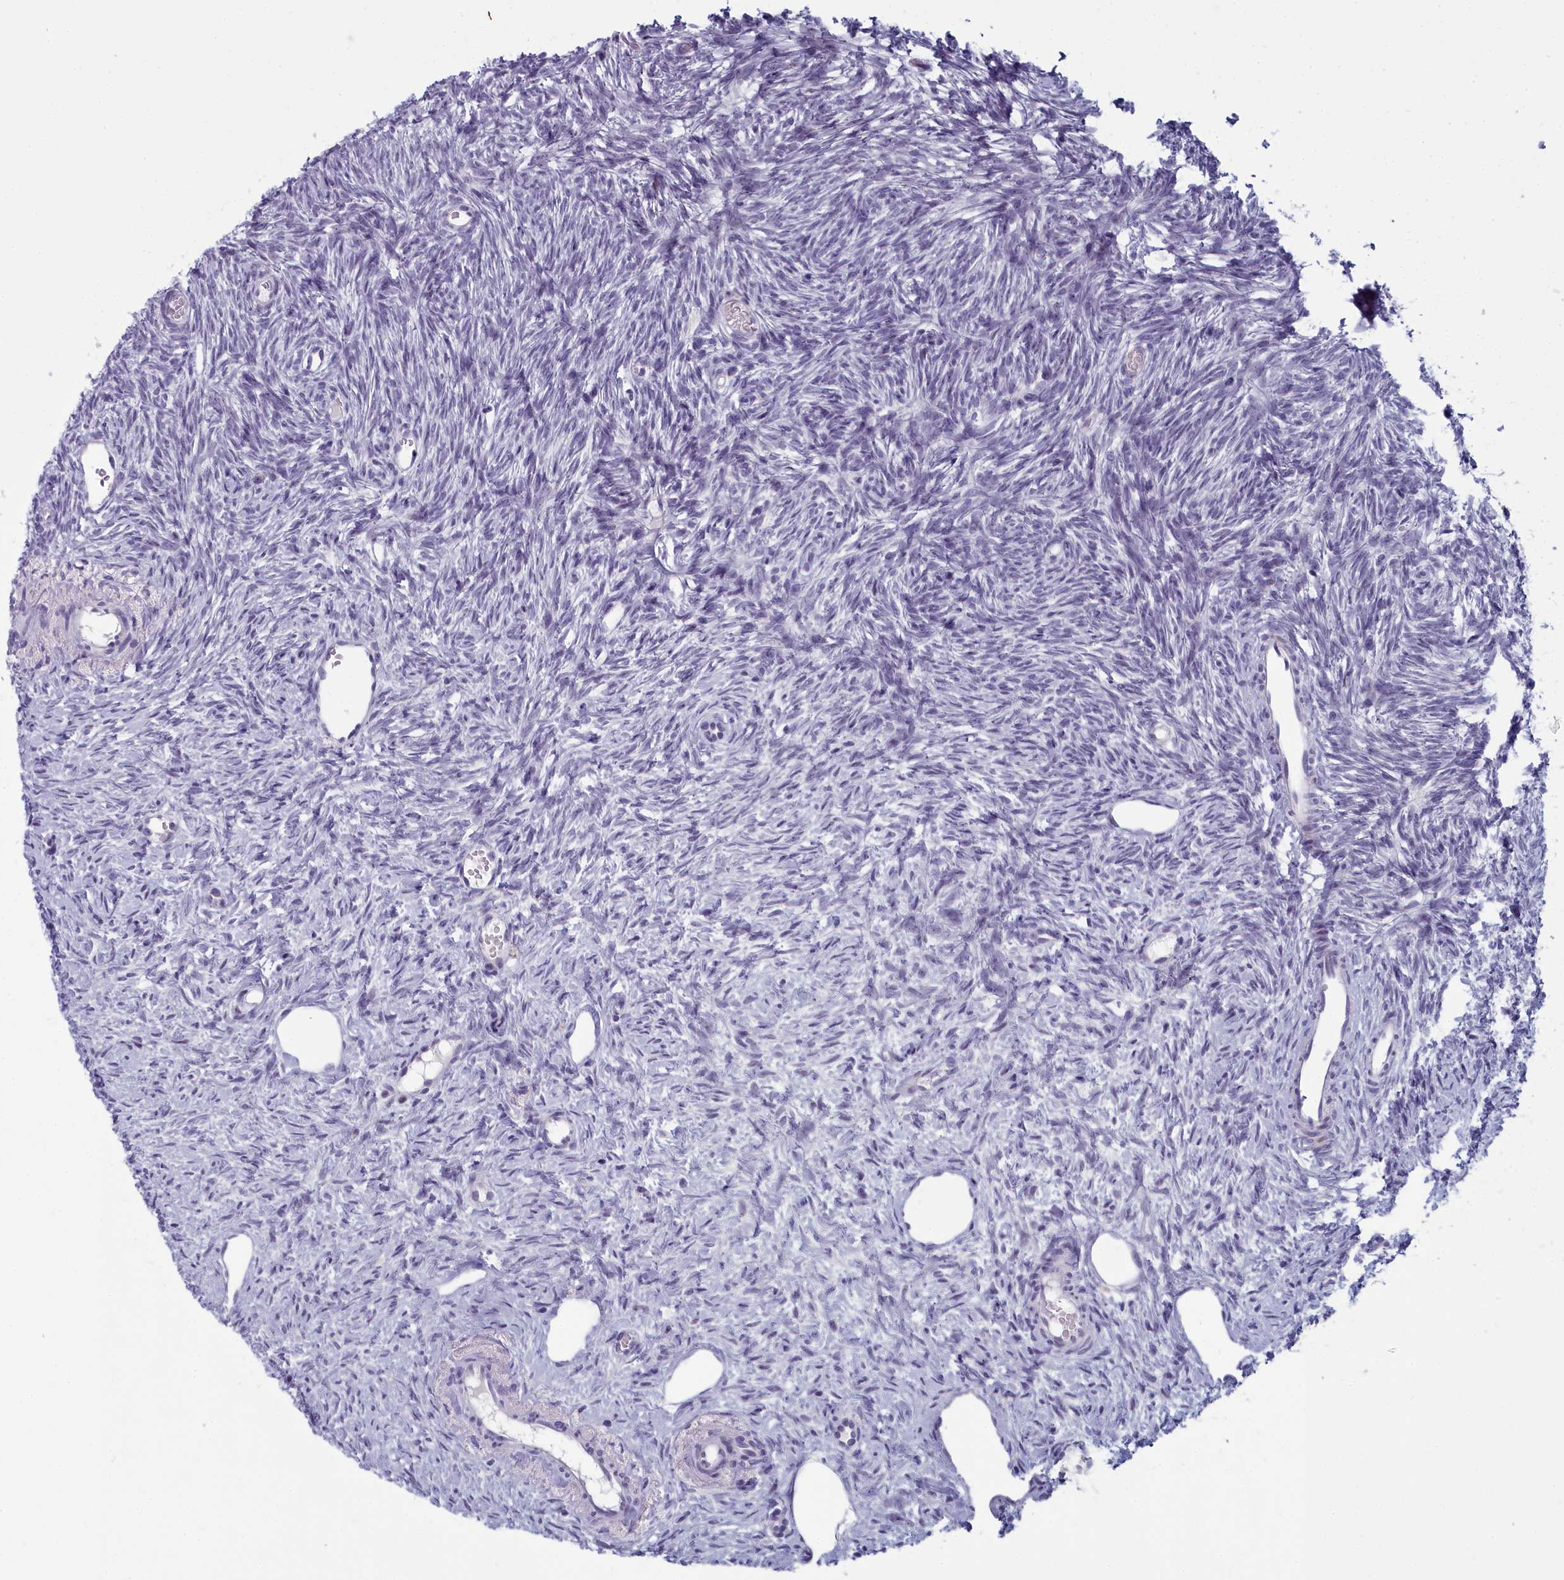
{"staining": {"intensity": "negative", "quantity": "none", "location": "none"}, "tissue": "ovary", "cell_type": "Follicle cells", "image_type": "normal", "snomed": [{"axis": "morphology", "description": "Normal tissue, NOS"}, {"axis": "topography", "description": "Ovary"}], "caption": "This is an immunohistochemistry (IHC) histopathology image of normal human ovary. There is no staining in follicle cells.", "gene": "INSYN2A", "patient": {"sex": "female", "age": 51}}